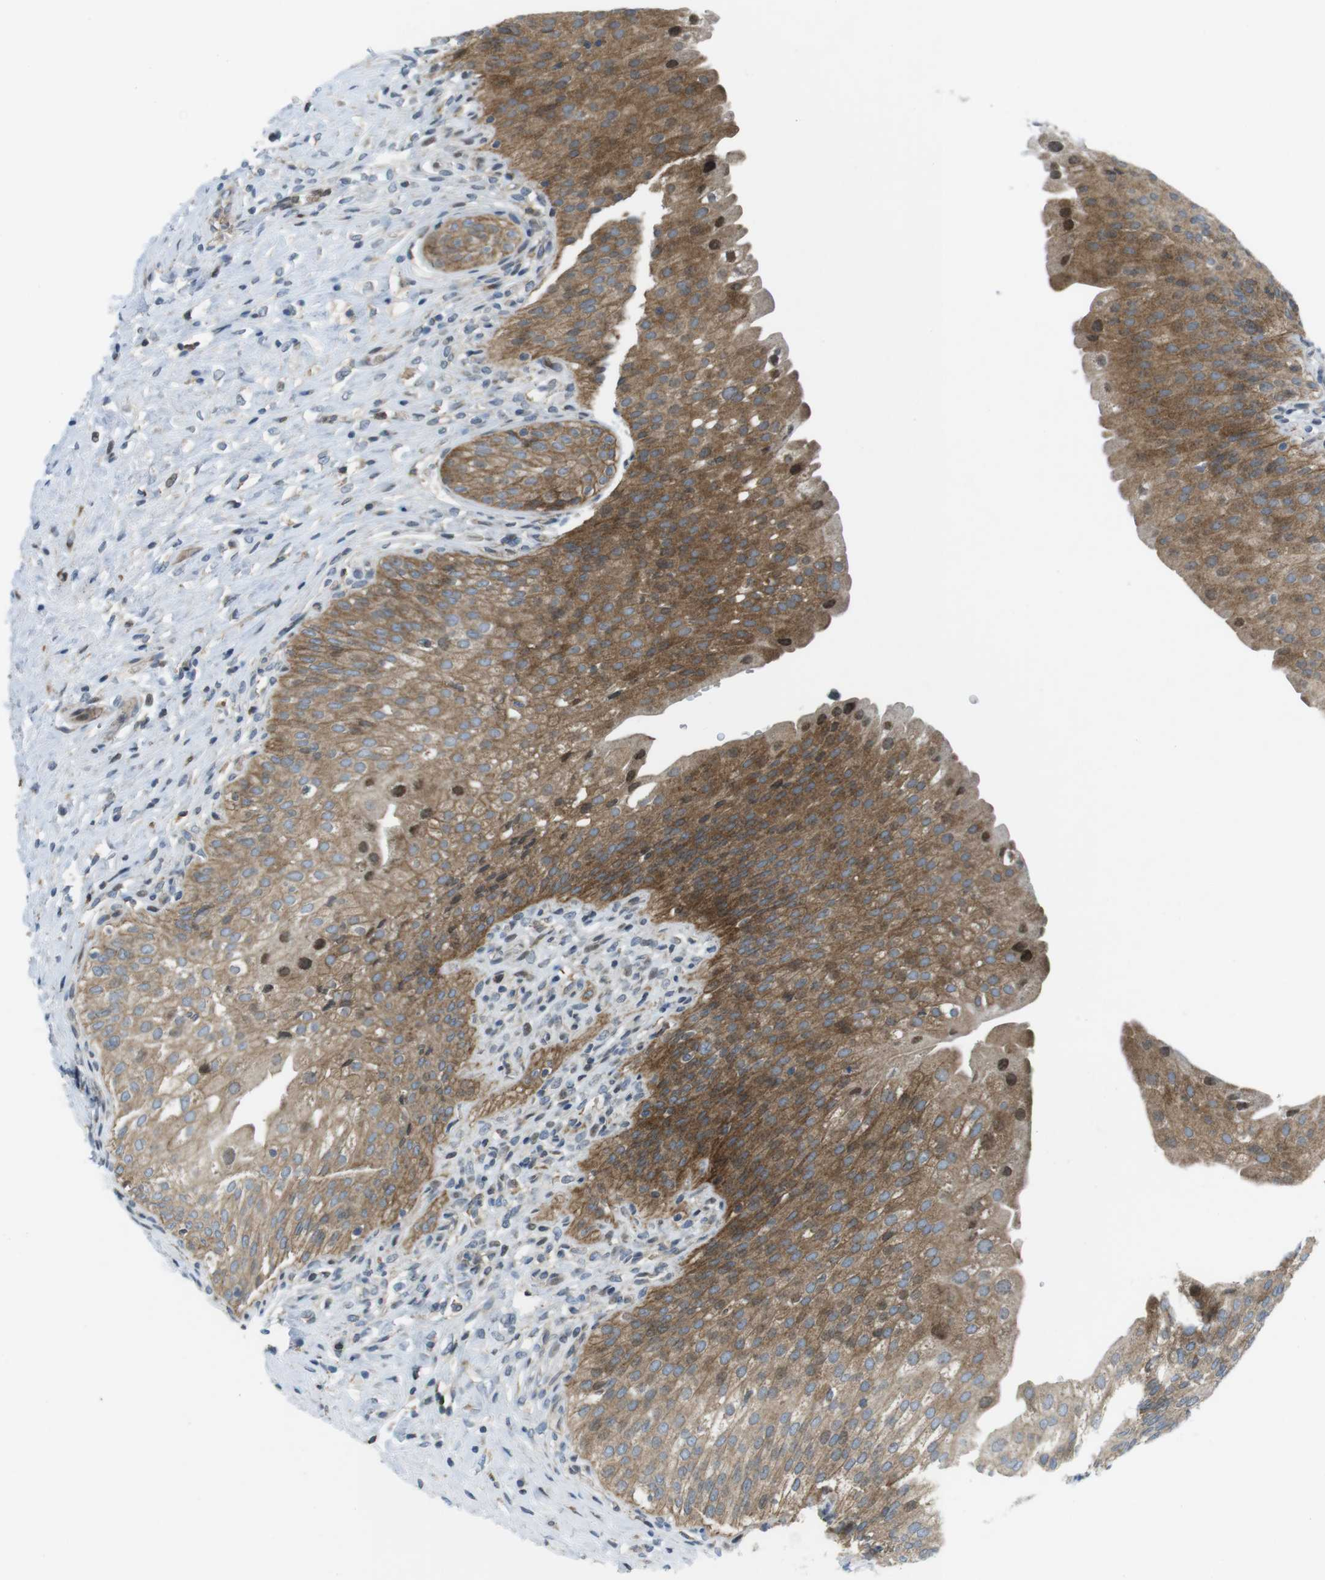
{"staining": {"intensity": "moderate", "quantity": ">75%", "location": "cytoplasmic/membranous,nuclear"}, "tissue": "urinary bladder", "cell_type": "Urothelial cells", "image_type": "normal", "snomed": [{"axis": "morphology", "description": "Normal tissue, NOS"}, {"axis": "morphology", "description": "Urothelial carcinoma, High grade"}, {"axis": "topography", "description": "Urinary bladder"}], "caption": "Immunohistochemistry (IHC) (DAB) staining of benign urinary bladder reveals moderate cytoplasmic/membranous,nuclear protein staining in about >75% of urothelial cells.", "gene": "CUL7", "patient": {"sex": "male", "age": 46}}